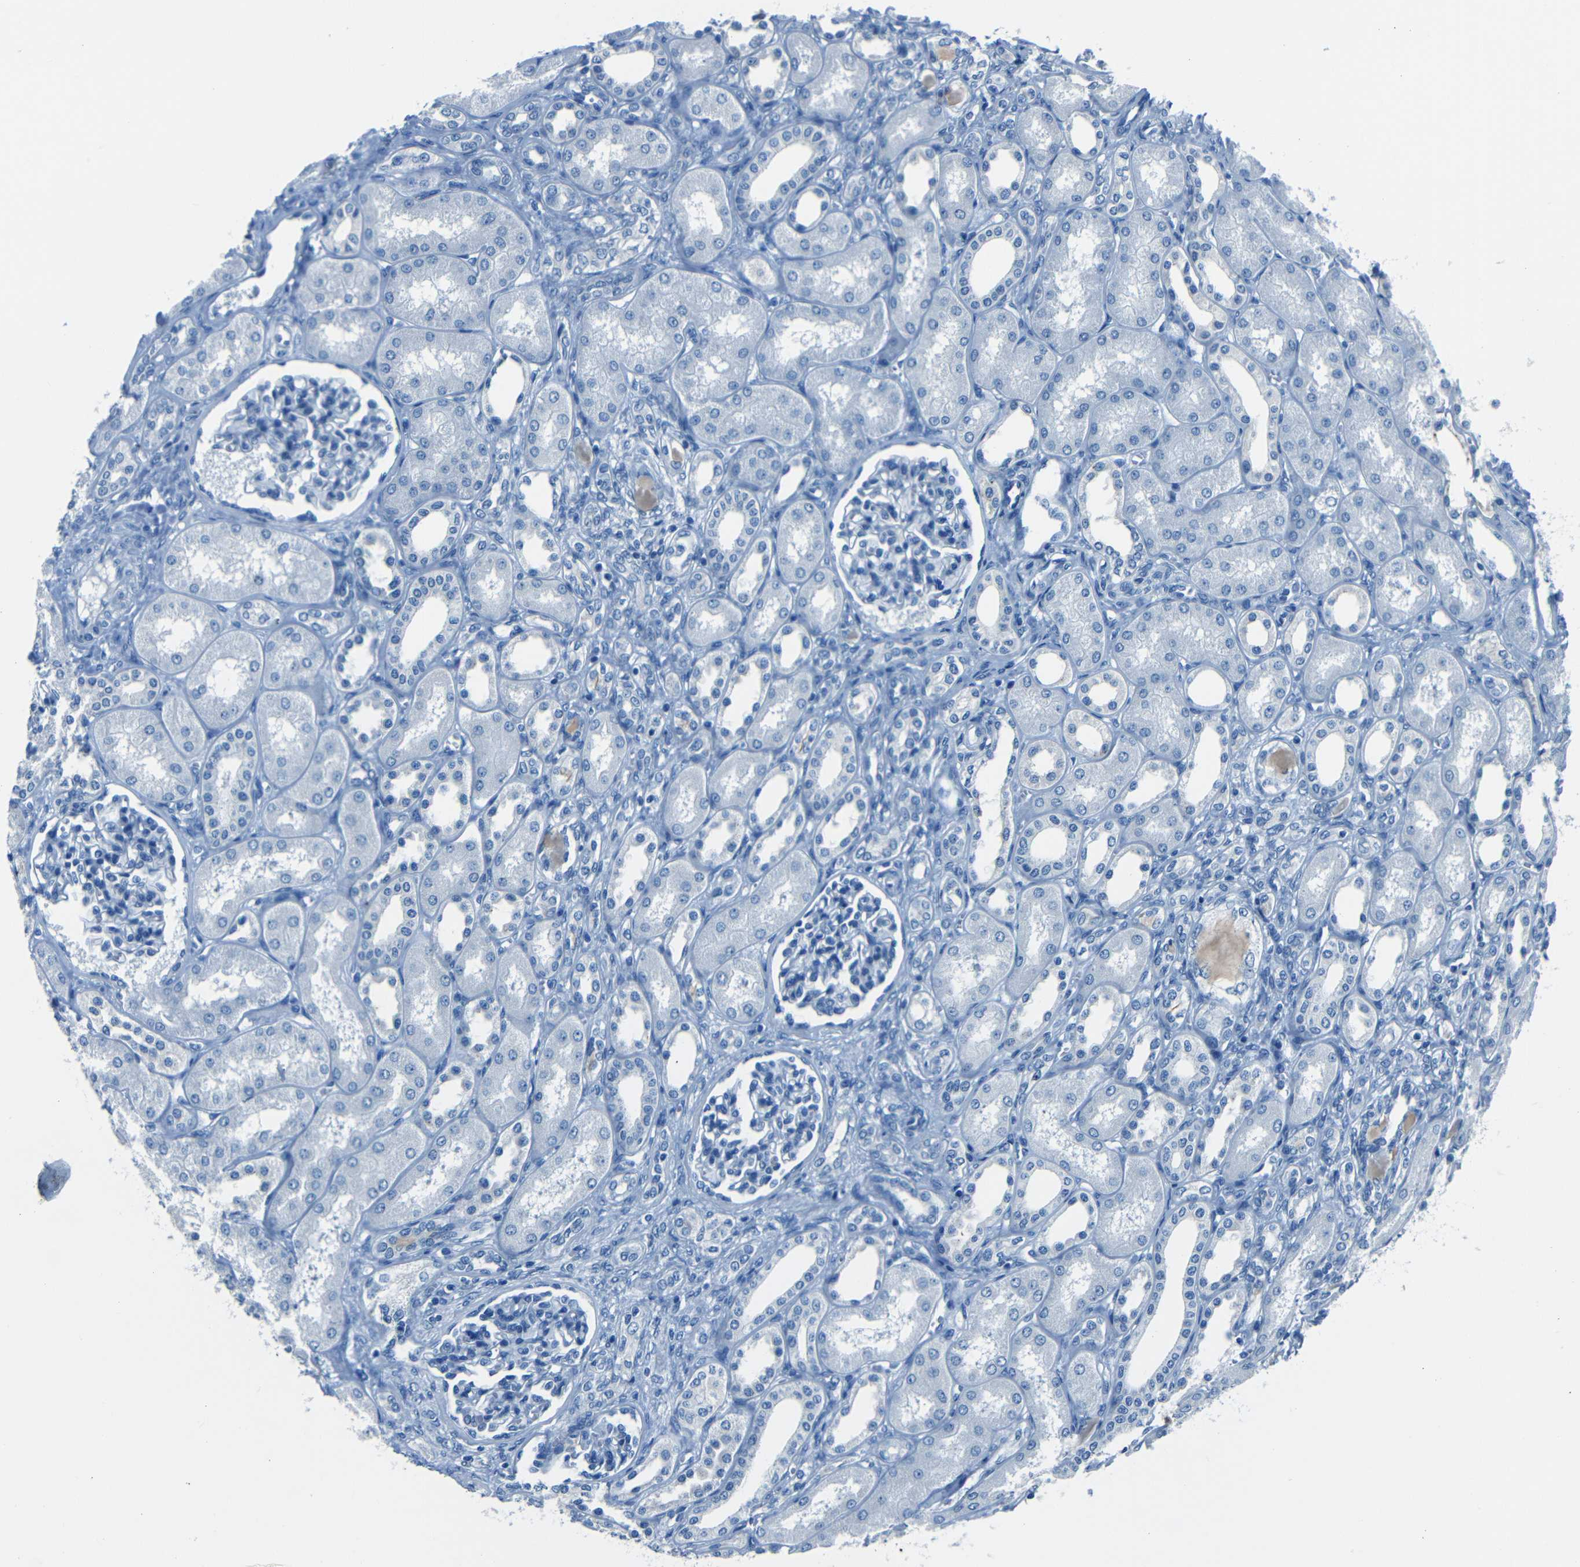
{"staining": {"intensity": "negative", "quantity": "none", "location": "none"}, "tissue": "kidney", "cell_type": "Cells in glomeruli", "image_type": "normal", "snomed": [{"axis": "morphology", "description": "Normal tissue, NOS"}, {"axis": "topography", "description": "Kidney"}], "caption": "This is a micrograph of immunohistochemistry staining of unremarkable kidney, which shows no positivity in cells in glomeruli.", "gene": "FBN2", "patient": {"sex": "male", "age": 7}}